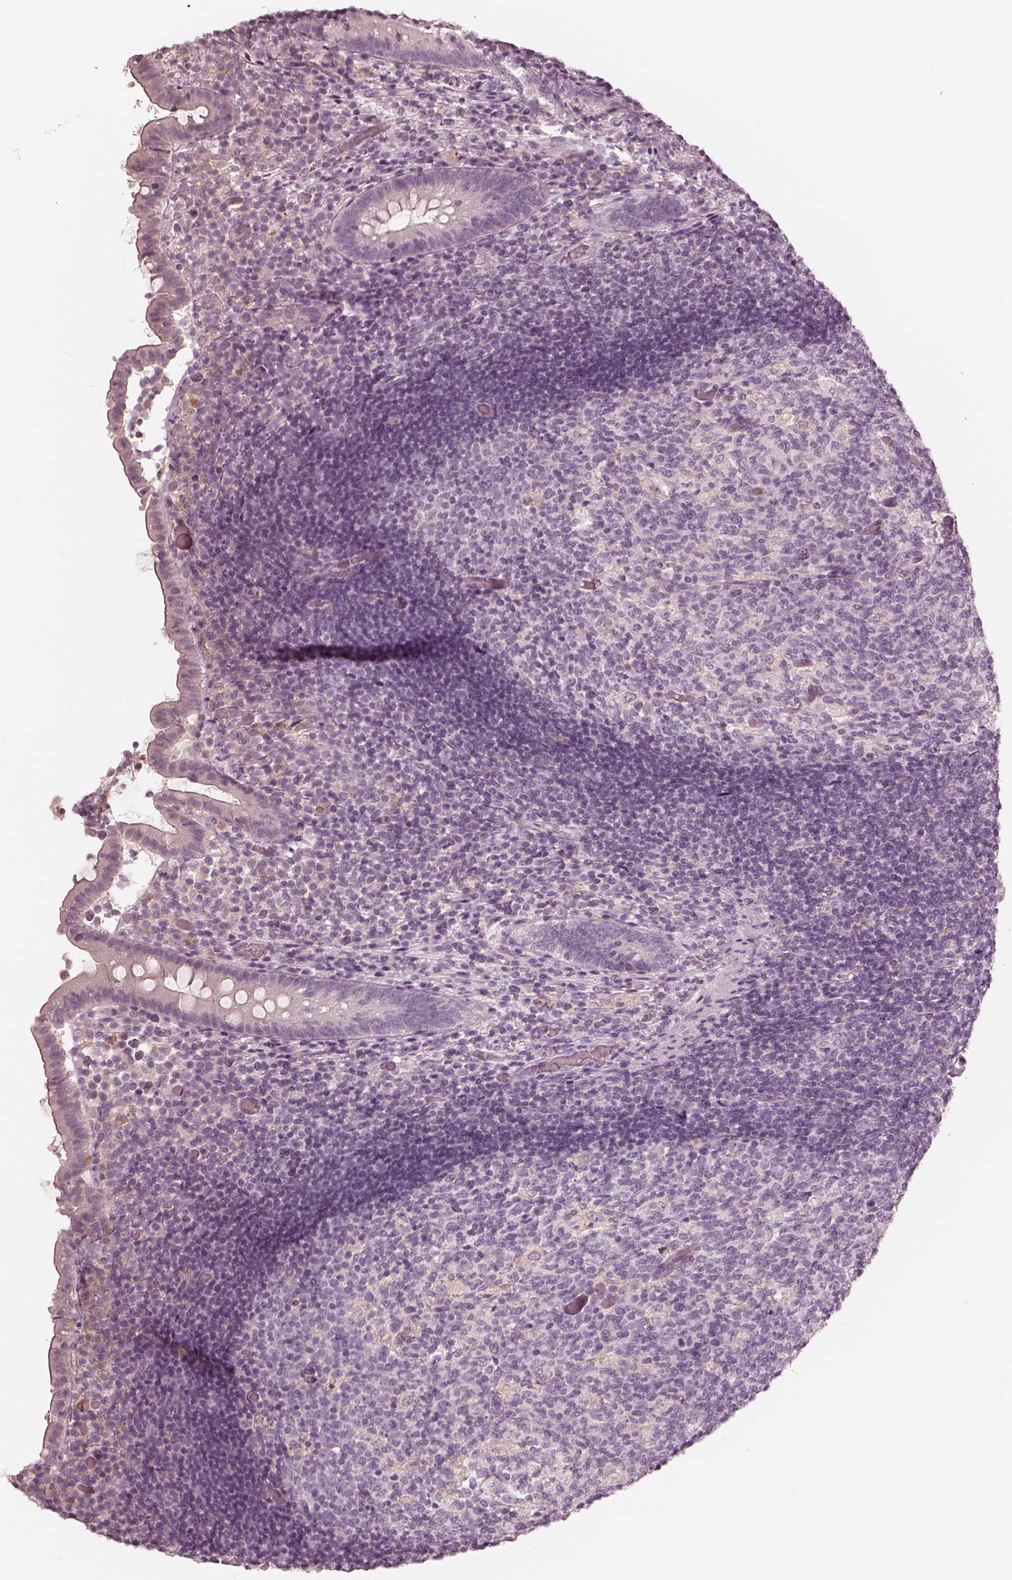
{"staining": {"intensity": "negative", "quantity": "none", "location": "none"}, "tissue": "appendix", "cell_type": "Glandular cells", "image_type": "normal", "snomed": [{"axis": "morphology", "description": "Normal tissue, NOS"}, {"axis": "topography", "description": "Appendix"}], "caption": "The histopathology image demonstrates no staining of glandular cells in unremarkable appendix. (Brightfield microscopy of DAB IHC at high magnification).", "gene": "CALR3", "patient": {"sex": "female", "age": 32}}